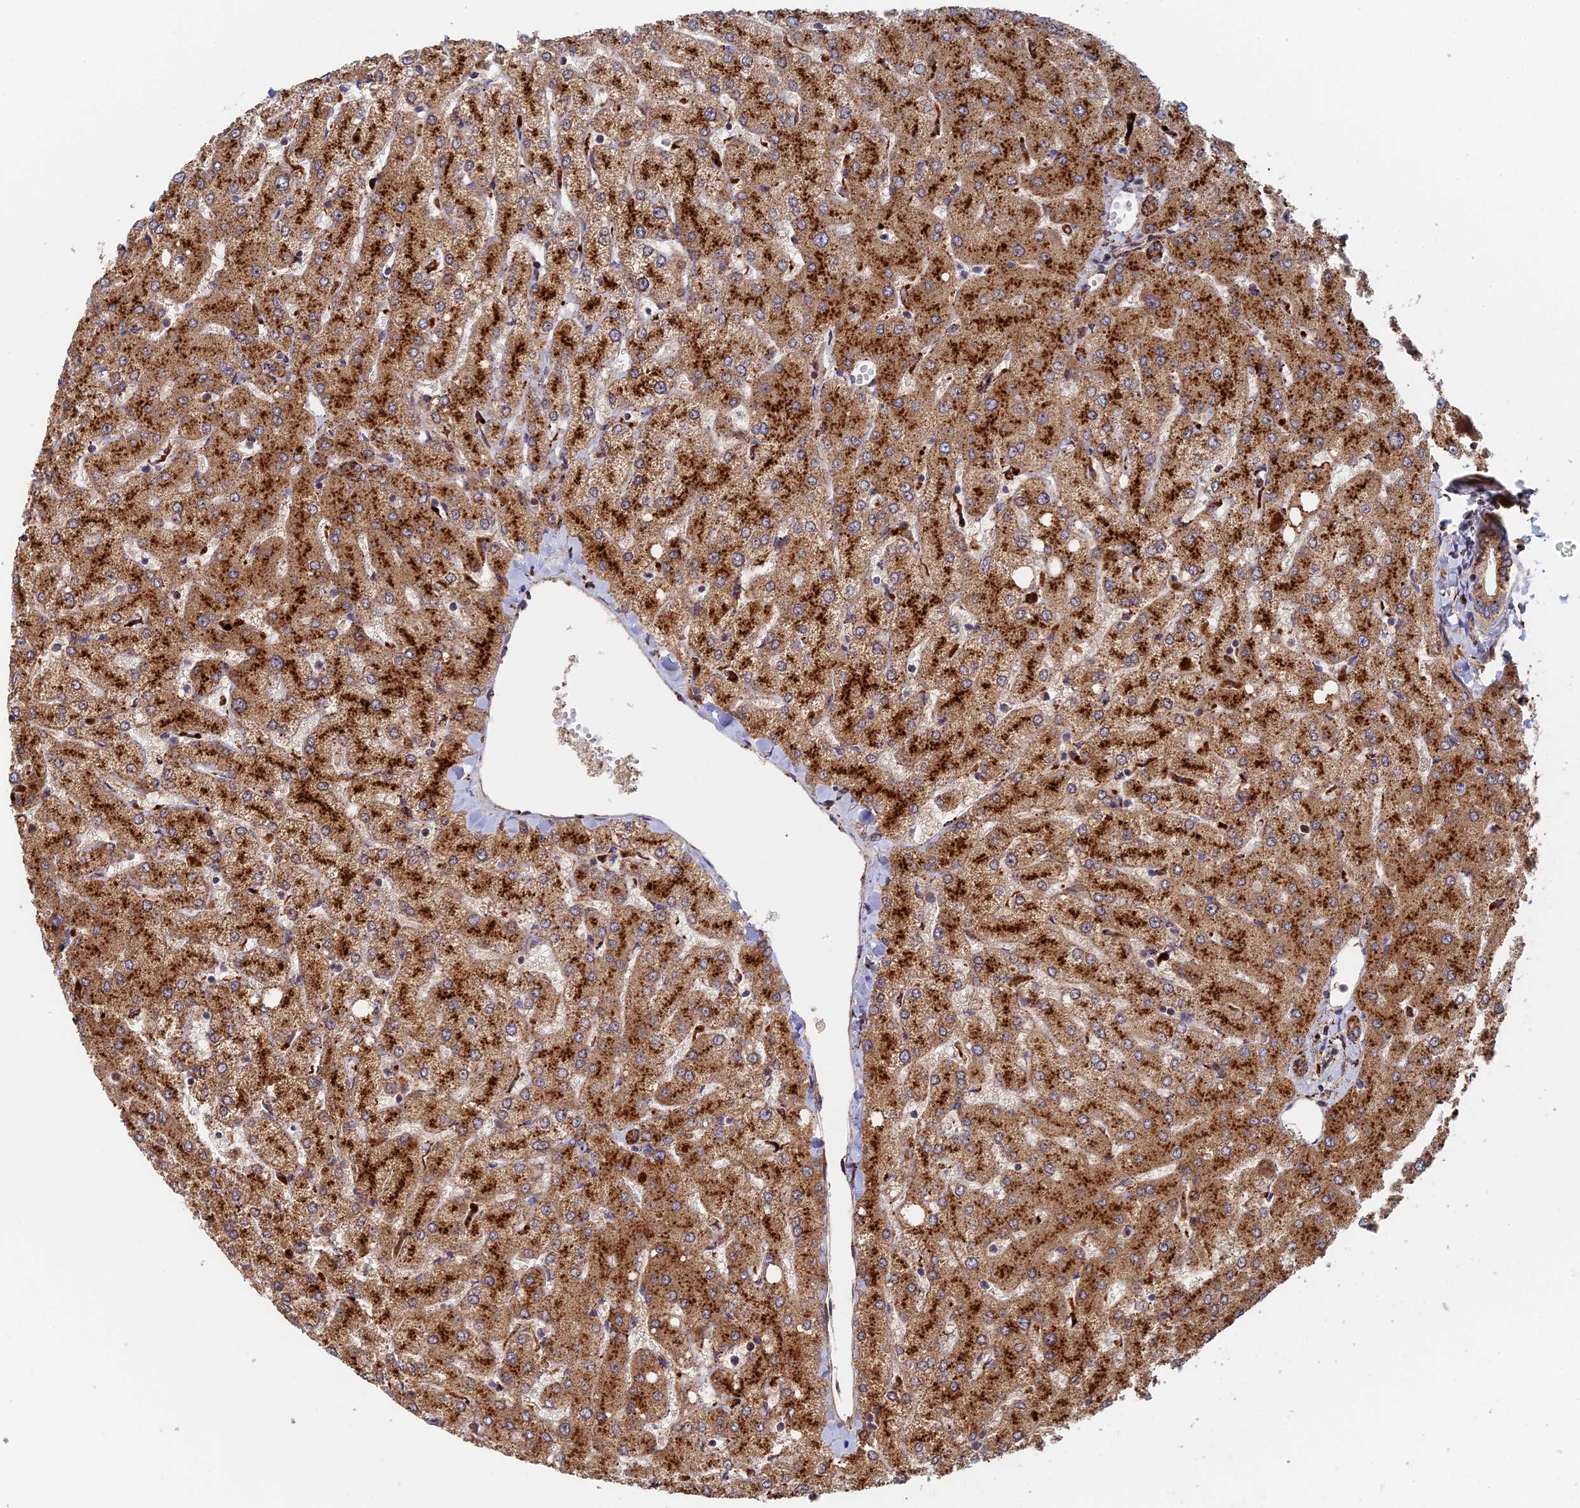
{"staining": {"intensity": "moderate", "quantity": ">75%", "location": "cytoplasmic/membranous"}, "tissue": "liver", "cell_type": "Cholangiocytes", "image_type": "normal", "snomed": [{"axis": "morphology", "description": "Normal tissue, NOS"}, {"axis": "topography", "description": "Liver"}], "caption": "Brown immunohistochemical staining in normal liver exhibits moderate cytoplasmic/membranous positivity in about >75% of cholangiocytes.", "gene": "PPP2R3C", "patient": {"sex": "female", "age": 54}}